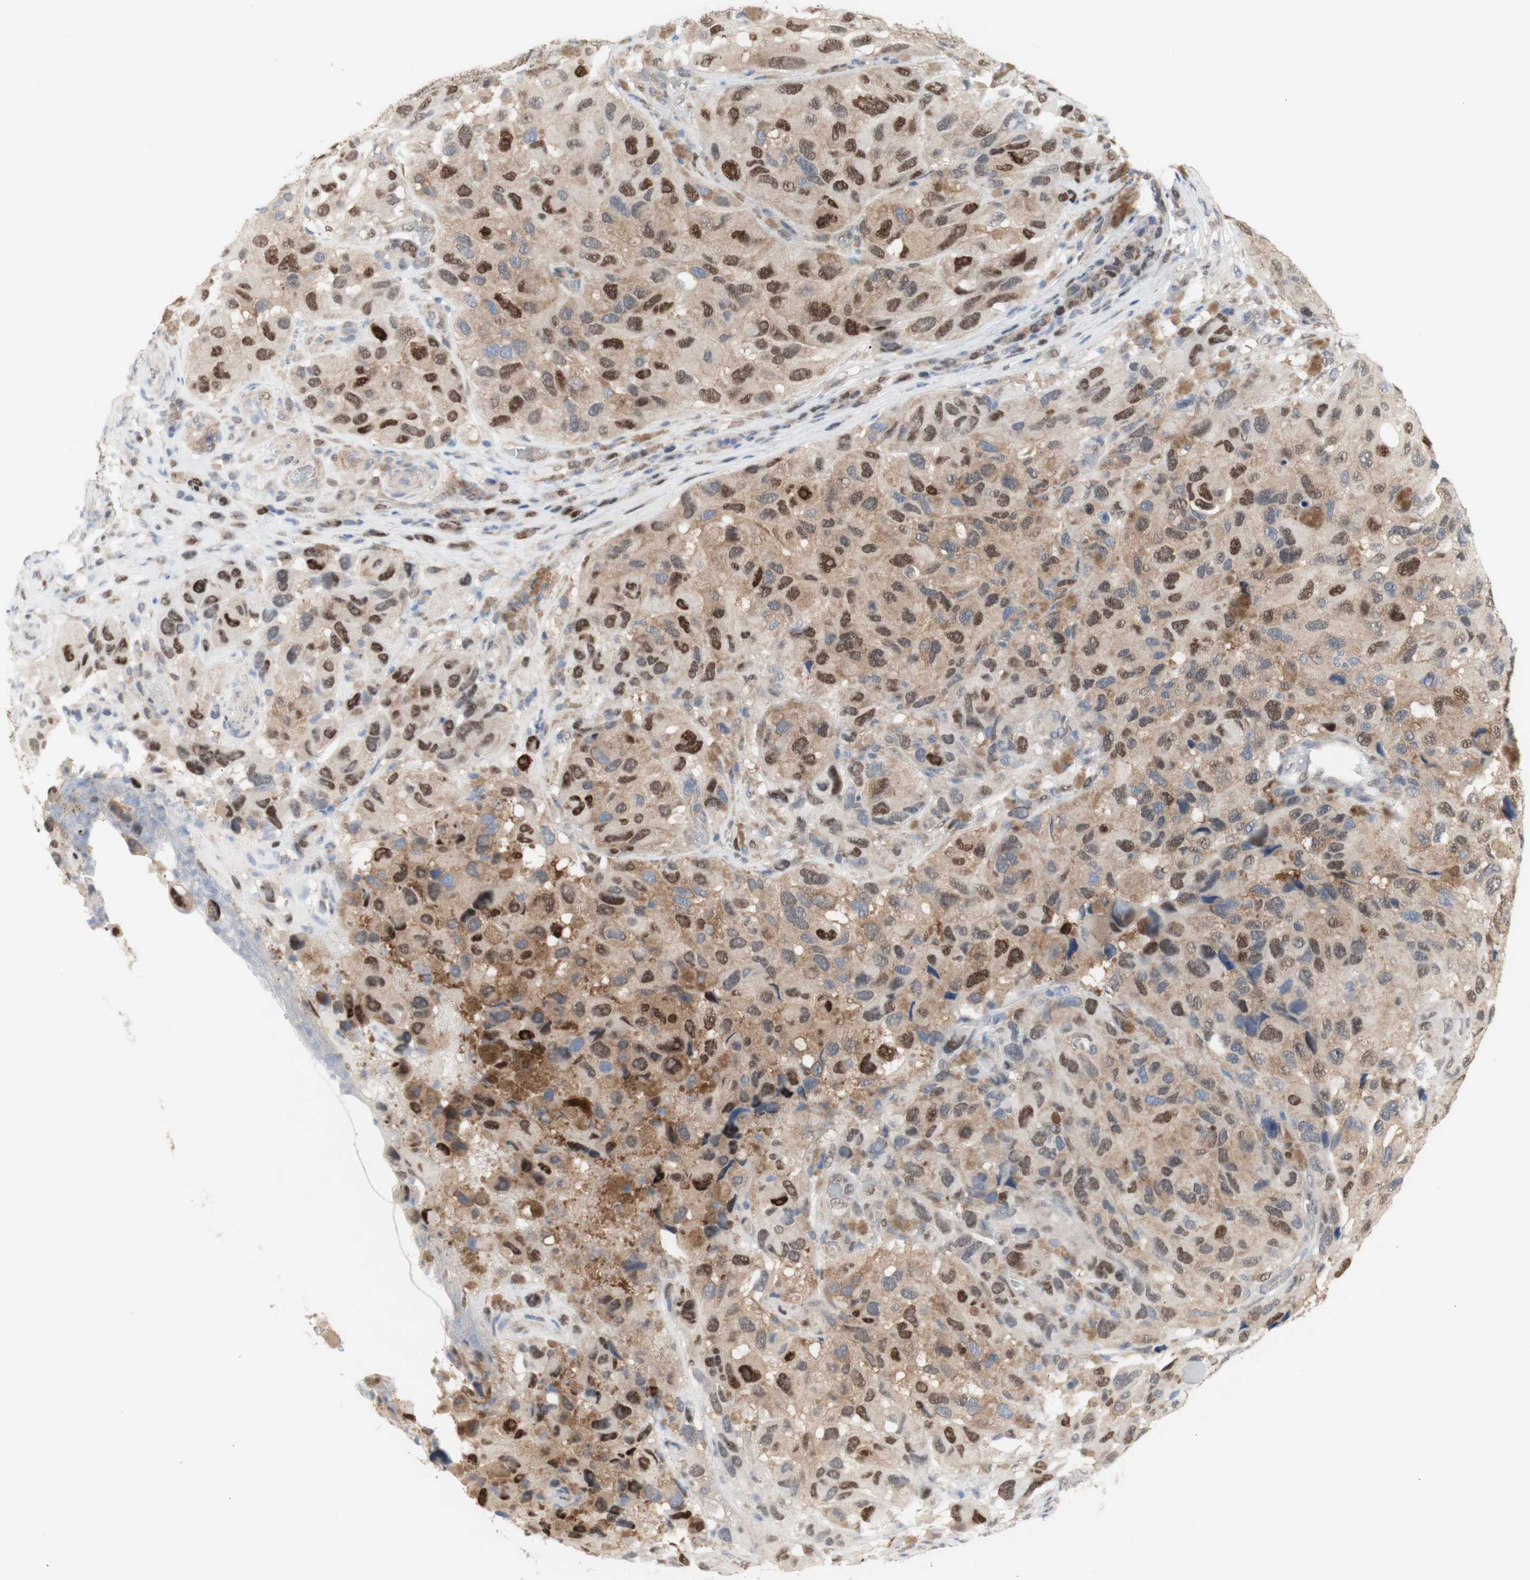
{"staining": {"intensity": "strong", "quantity": ">75%", "location": "cytoplasmic/membranous,nuclear"}, "tissue": "melanoma", "cell_type": "Tumor cells", "image_type": "cancer", "snomed": [{"axis": "morphology", "description": "Malignant melanoma, NOS"}, {"axis": "topography", "description": "Skin"}], "caption": "Protein analysis of malignant melanoma tissue demonstrates strong cytoplasmic/membranous and nuclear staining in approximately >75% of tumor cells. The protein is shown in brown color, while the nuclei are stained blue.", "gene": "PRMT5", "patient": {"sex": "female", "age": 73}}